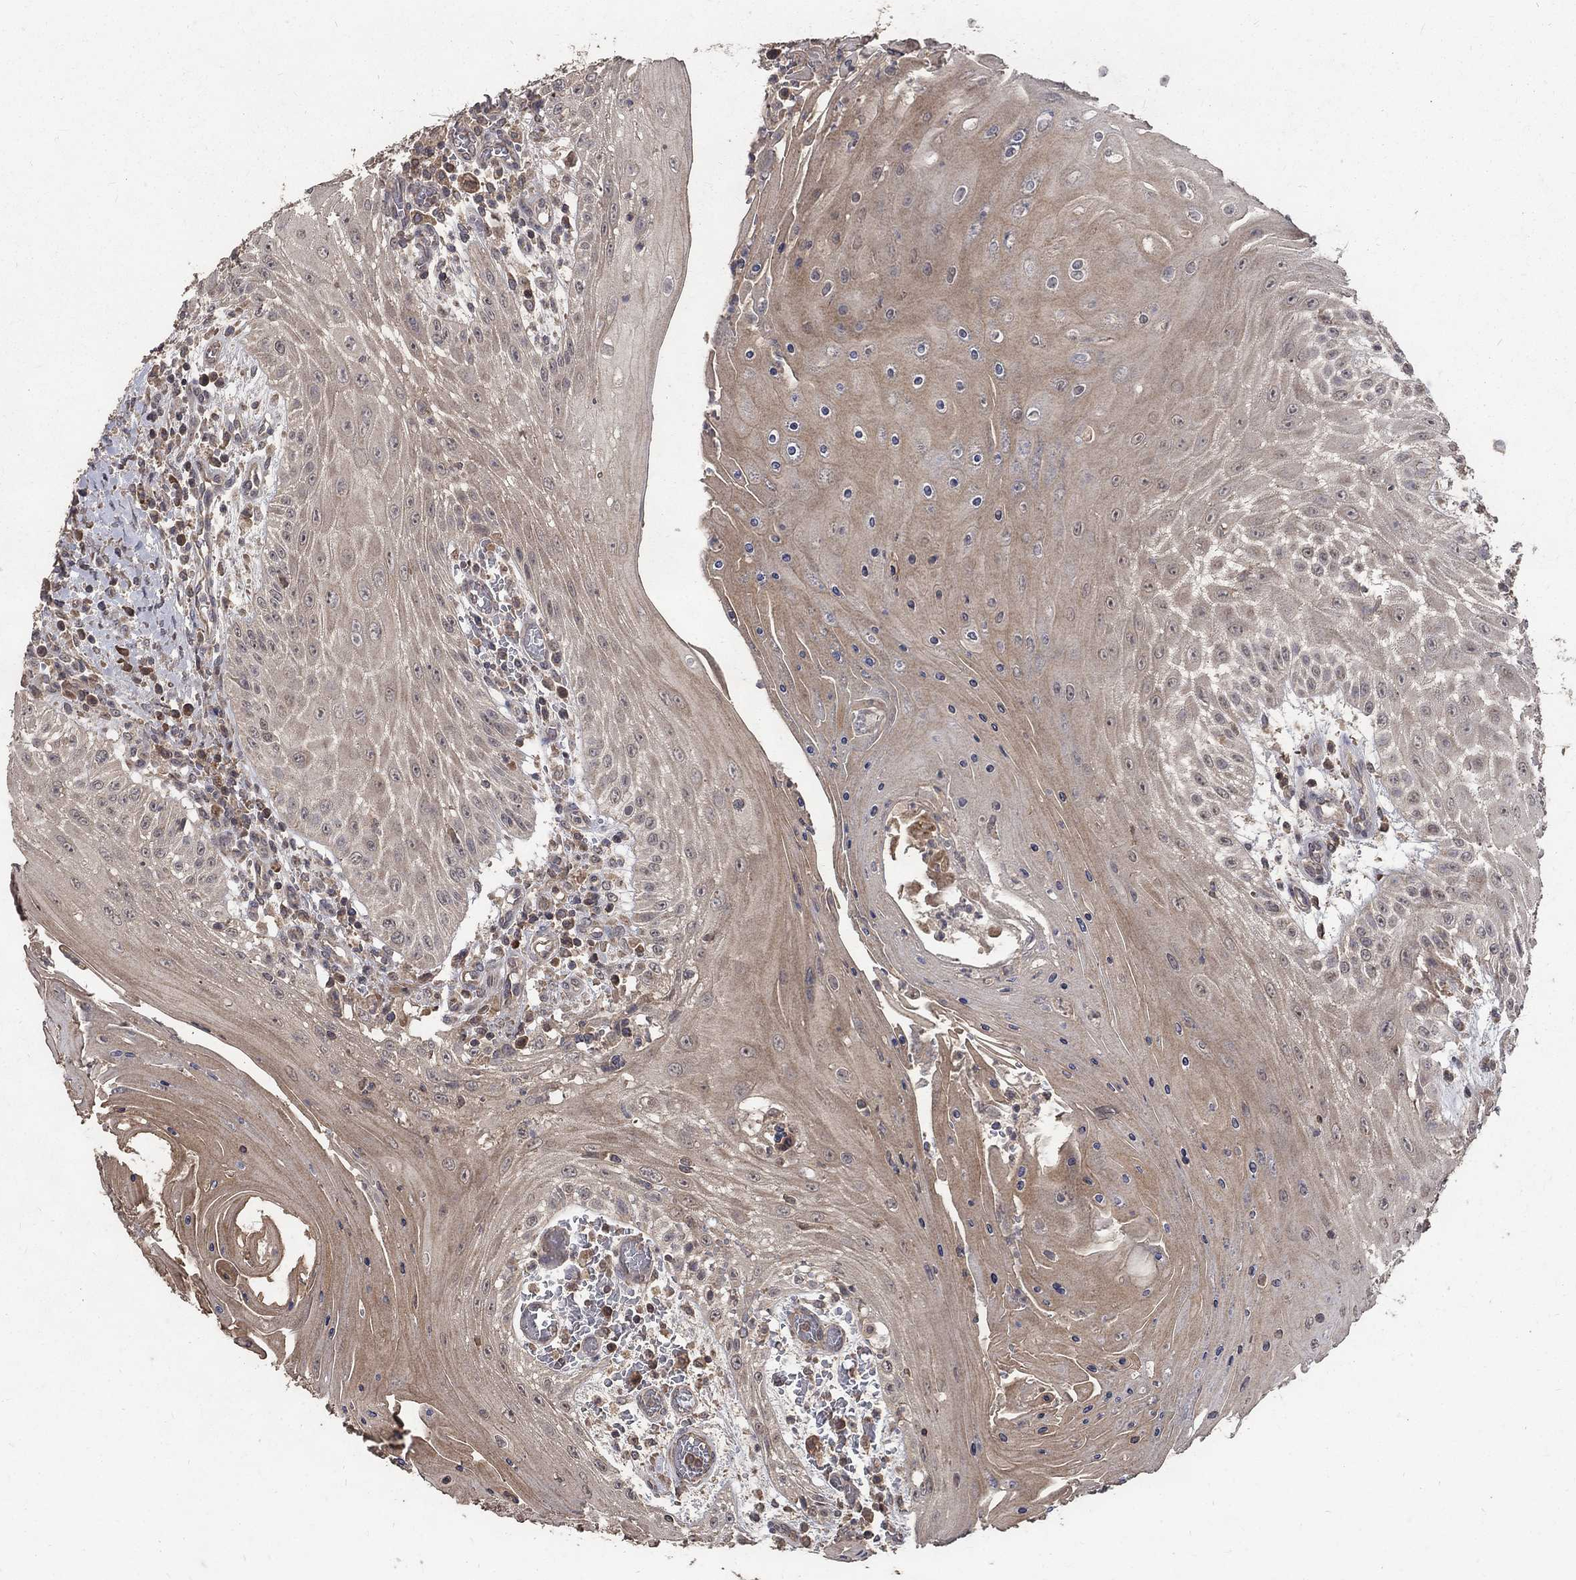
{"staining": {"intensity": "weak", "quantity": ">75%", "location": "cytoplasmic/membranous"}, "tissue": "head and neck cancer", "cell_type": "Tumor cells", "image_type": "cancer", "snomed": [{"axis": "morphology", "description": "Squamous cell carcinoma, NOS"}, {"axis": "topography", "description": "Oral tissue"}, {"axis": "topography", "description": "Head-Neck"}], "caption": "Tumor cells demonstrate low levels of weak cytoplasmic/membranous positivity in about >75% of cells in human head and neck cancer (squamous cell carcinoma).", "gene": "C17orf75", "patient": {"sex": "male", "age": 58}}